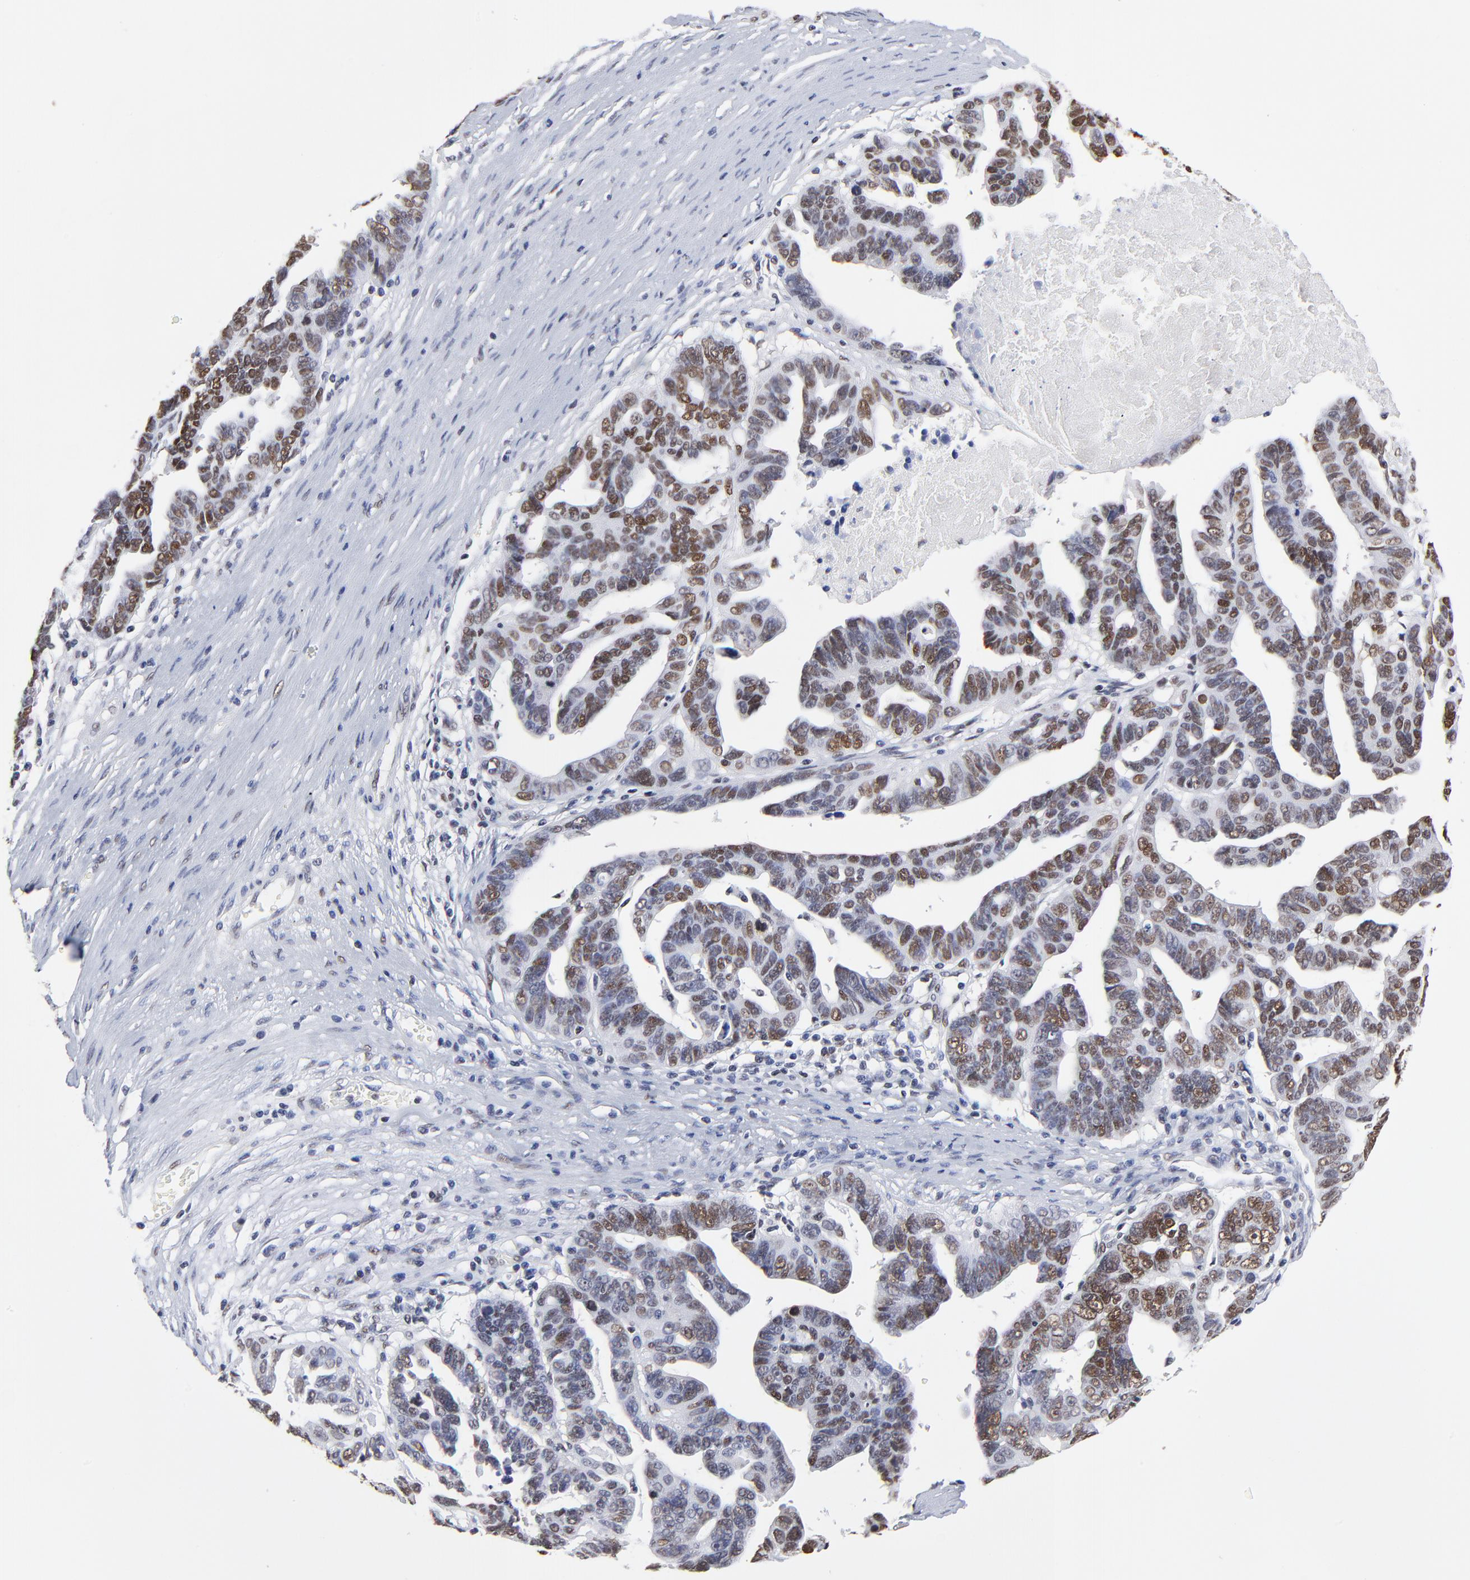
{"staining": {"intensity": "strong", "quantity": ">75%", "location": "nuclear"}, "tissue": "ovarian cancer", "cell_type": "Tumor cells", "image_type": "cancer", "snomed": [{"axis": "morphology", "description": "Carcinoma, endometroid"}, {"axis": "morphology", "description": "Cystadenocarcinoma, serous, NOS"}, {"axis": "topography", "description": "Ovary"}], "caption": "This image demonstrates ovarian serous cystadenocarcinoma stained with IHC to label a protein in brown. The nuclear of tumor cells show strong positivity for the protein. Nuclei are counter-stained blue.", "gene": "ZMYM3", "patient": {"sex": "female", "age": 45}}